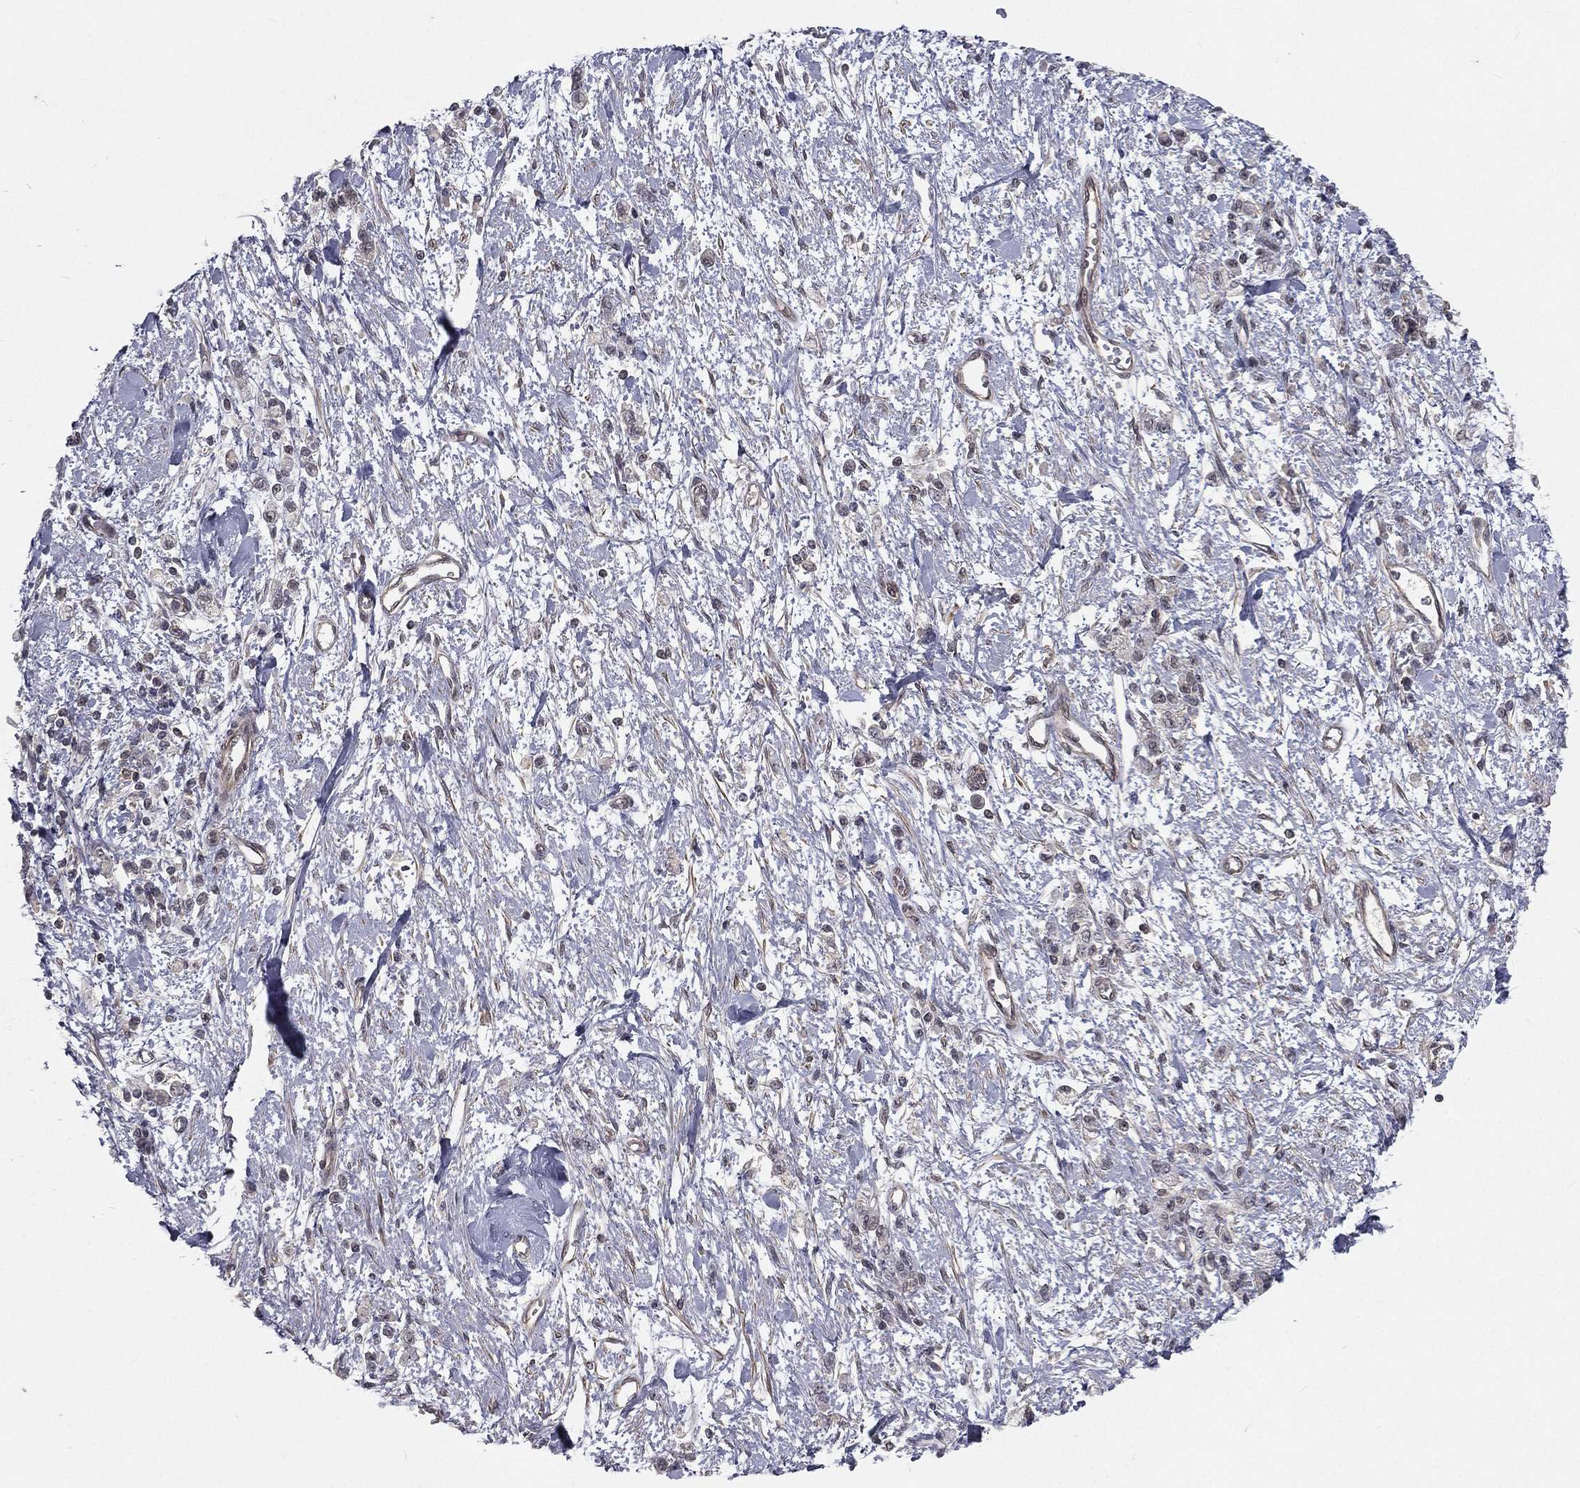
{"staining": {"intensity": "negative", "quantity": "none", "location": "none"}, "tissue": "stomach cancer", "cell_type": "Tumor cells", "image_type": "cancer", "snomed": [{"axis": "morphology", "description": "Adenocarcinoma, NOS"}, {"axis": "topography", "description": "Stomach"}], "caption": "Protein analysis of stomach adenocarcinoma shows no significant staining in tumor cells. (Brightfield microscopy of DAB immunohistochemistry at high magnification).", "gene": "MORC2", "patient": {"sex": "male", "age": 77}}